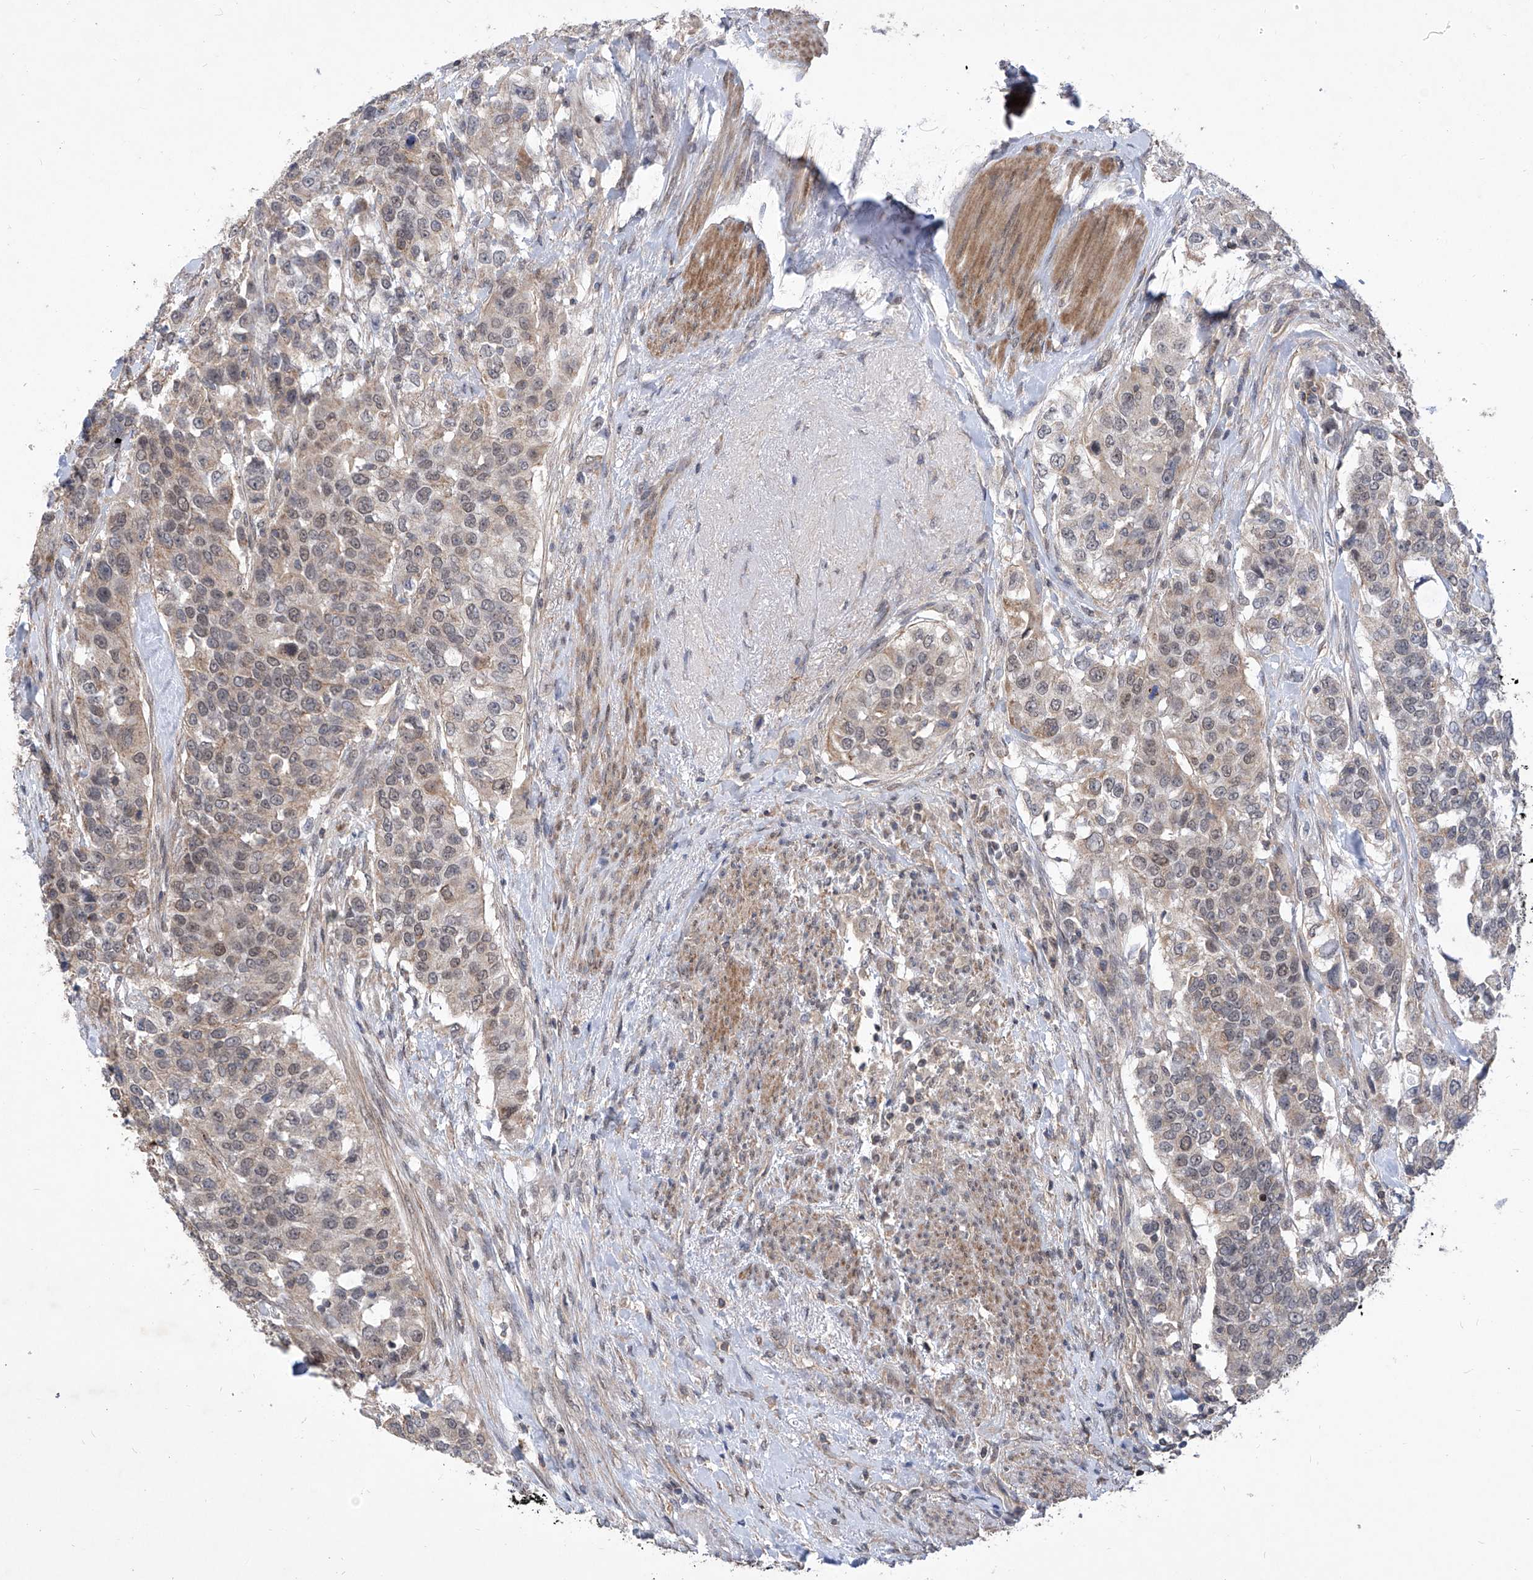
{"staining": {"intensity": "weak", "quantity": "25%-75%", "location": "cytoplasmic/membranous,nuclear"}, "tissue": "urothelial cancer", "cell_type": "Tumor cells", "image_type": "cancer", "snomed": [{"axis": "morphology", "description": "Urothelial carcinoma, High grade"}, {"axis": "topography", "description": "Urinary bladder"}], "caption": "An IHC micrograph of neoplastic tissue is shown. Protein staining in brown highlights weak cytoplasmic/membranous and nuclear positivity in urothelial cancer within tumor cells. (IHC, brightfield microscopy, high magnification).", "gene": "KIFC2", "patient": {"sex": "female", "age": 80}}